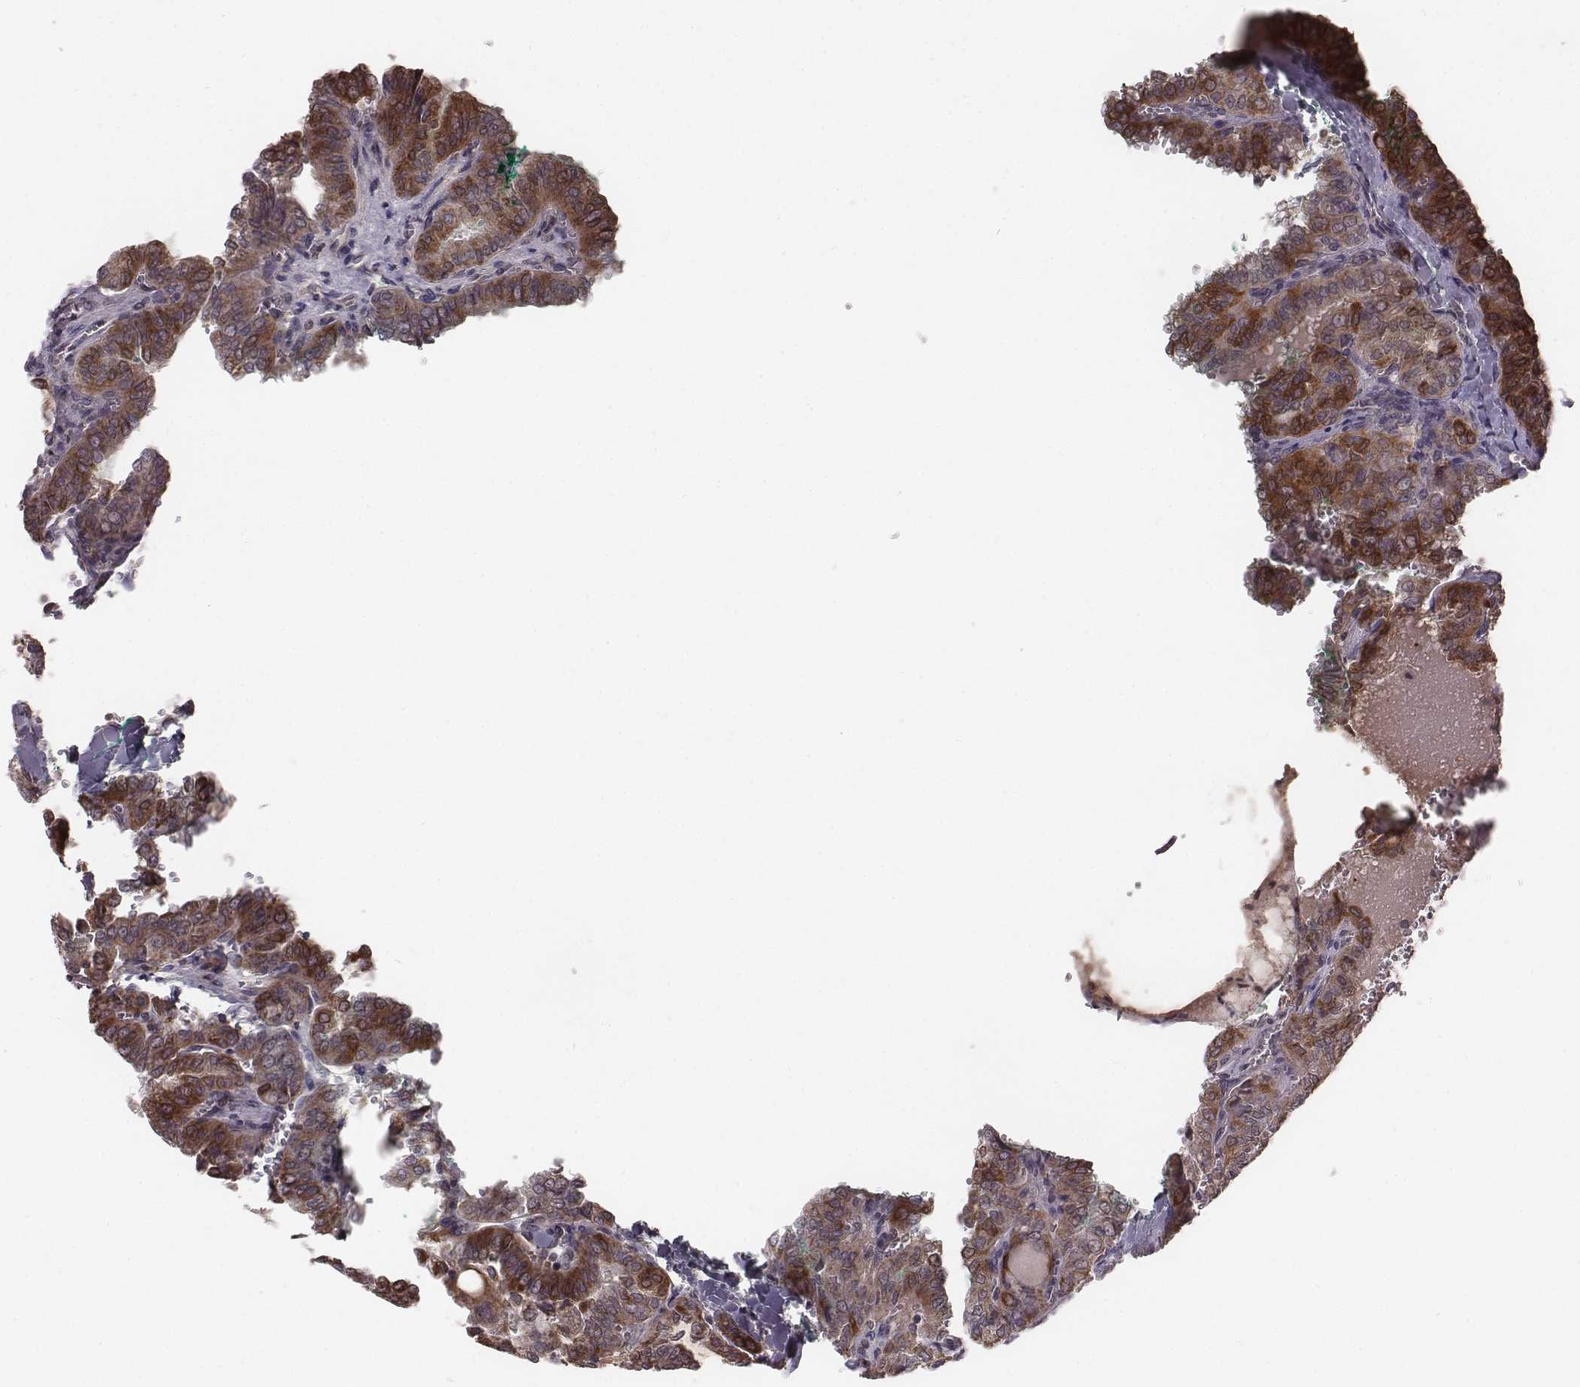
{"staining": {"intensity": "strong", "quantity": "<25%", "location": "cytoplasmic/membranous"}, "tissue": "thyroid cancer", "cell_type": "Tumor cells", "image_type": "cancer", "snomed": [{"axis": "morphology", "description": "Papillary adenocarcinoma, NOS"}, {"axis": "topography", "description": "Thyroid gland"}], "caption": "Tumor cells show medium levels of strong cytoplasmic/membranous staining in approximately <25% of cells in papillary adenocarcinoma (thyroid). (Brightfield microscopy of DAB IHC at high magnification).", "gene": "PDCD2L", "patient": {"sex": "female", "age": 41}}